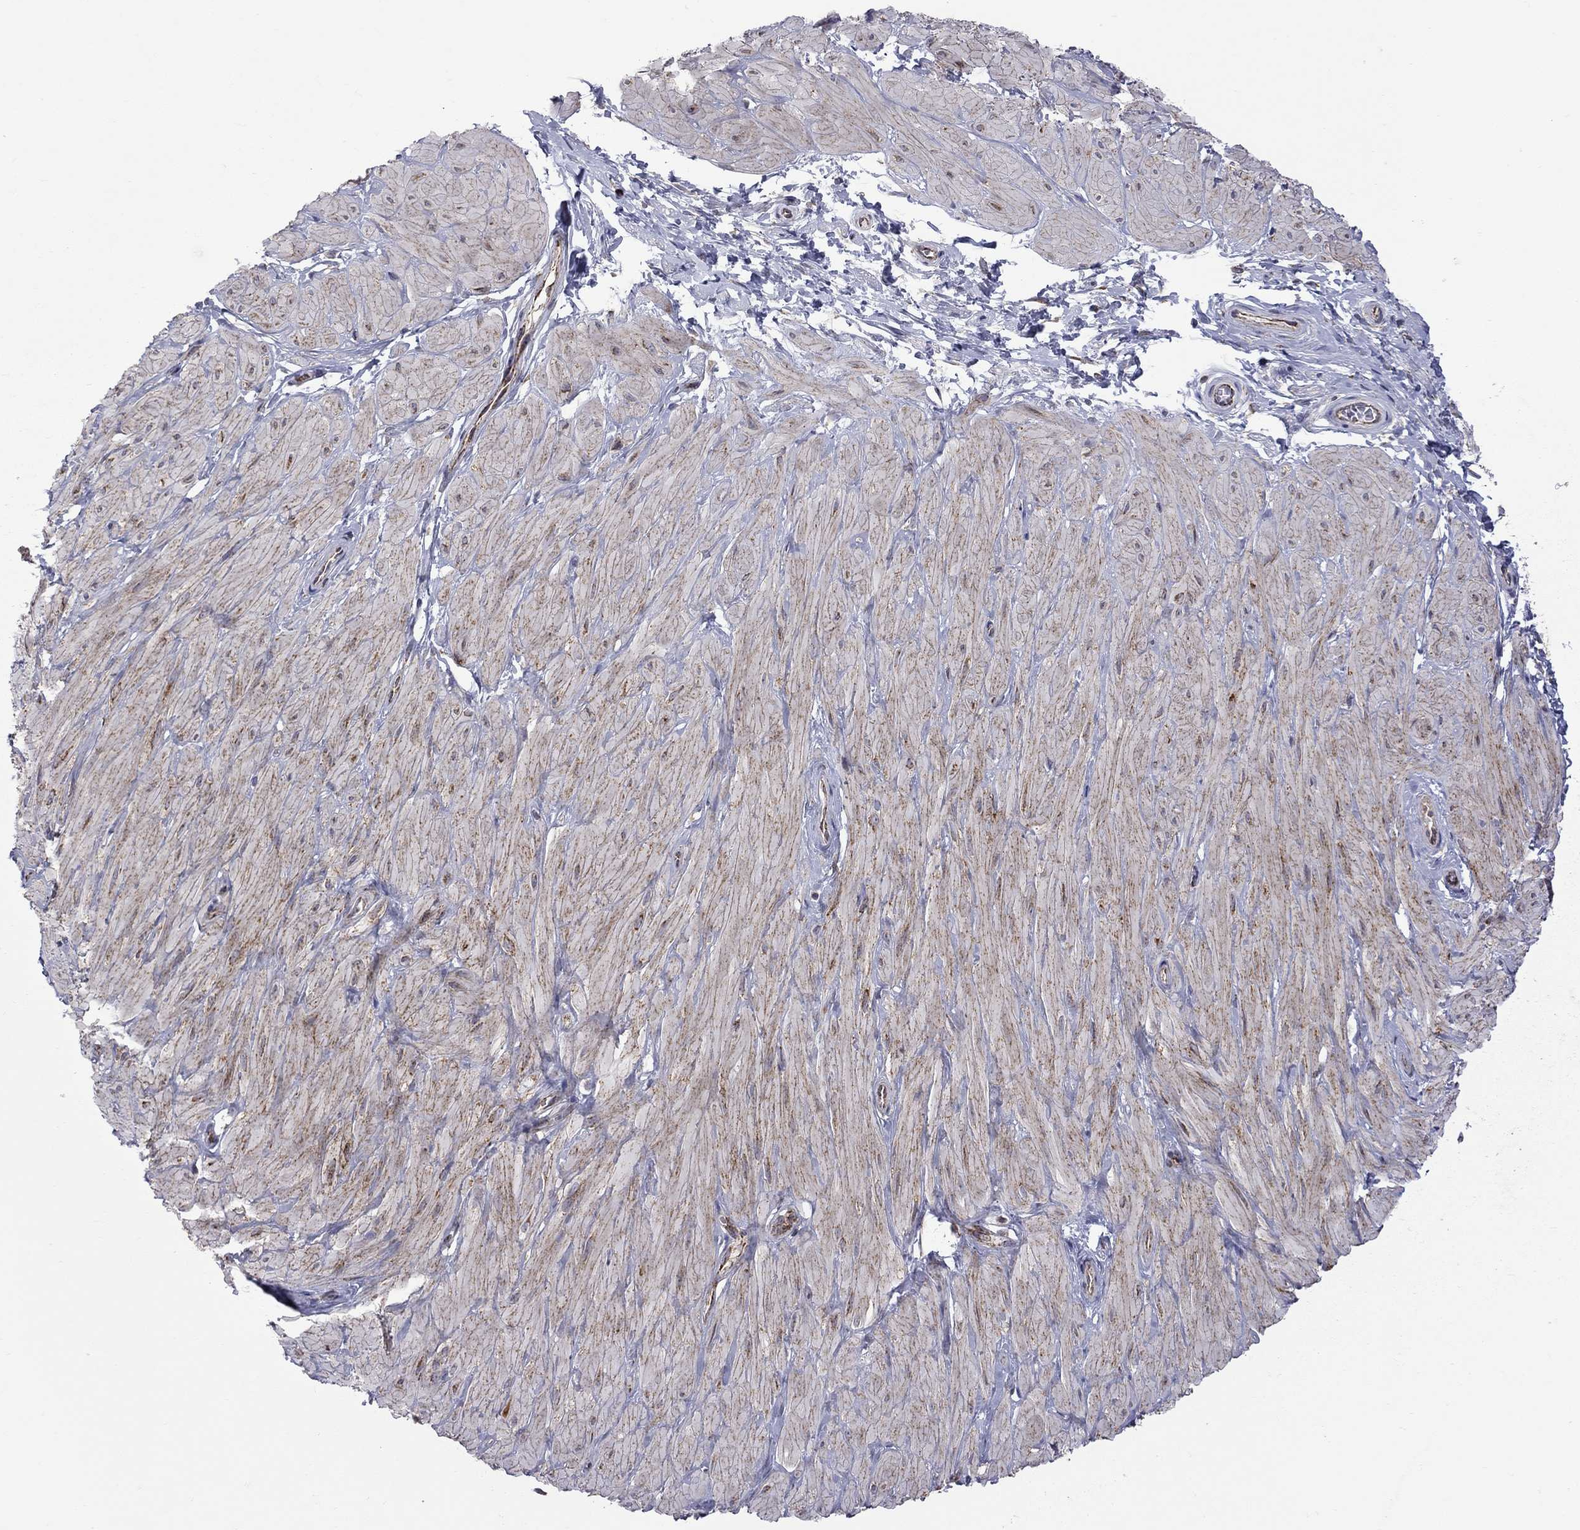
{"staining": {"intensity": "negative", "quantity": "none", "location": "none"}, "tissue": "adipose tissue", "cell_type": "Adipocytes", "image_type": "normal", "snomed": [{"axis": "morphology", "description": "Normal tissue, NOS"}, {"axis": "topography", "description": "Smooth muscle"}, {"axis": "topography", "description": "Peripheral nerve tissue"}], "caption": "DAB (3,3'-diaminobenzidine) immunohistochemical staining of normal human adipose tissue shows no significant expression in adipocytes.", "gene": "CLPTM1", "patient": {"sex": "male", "age": 22}}